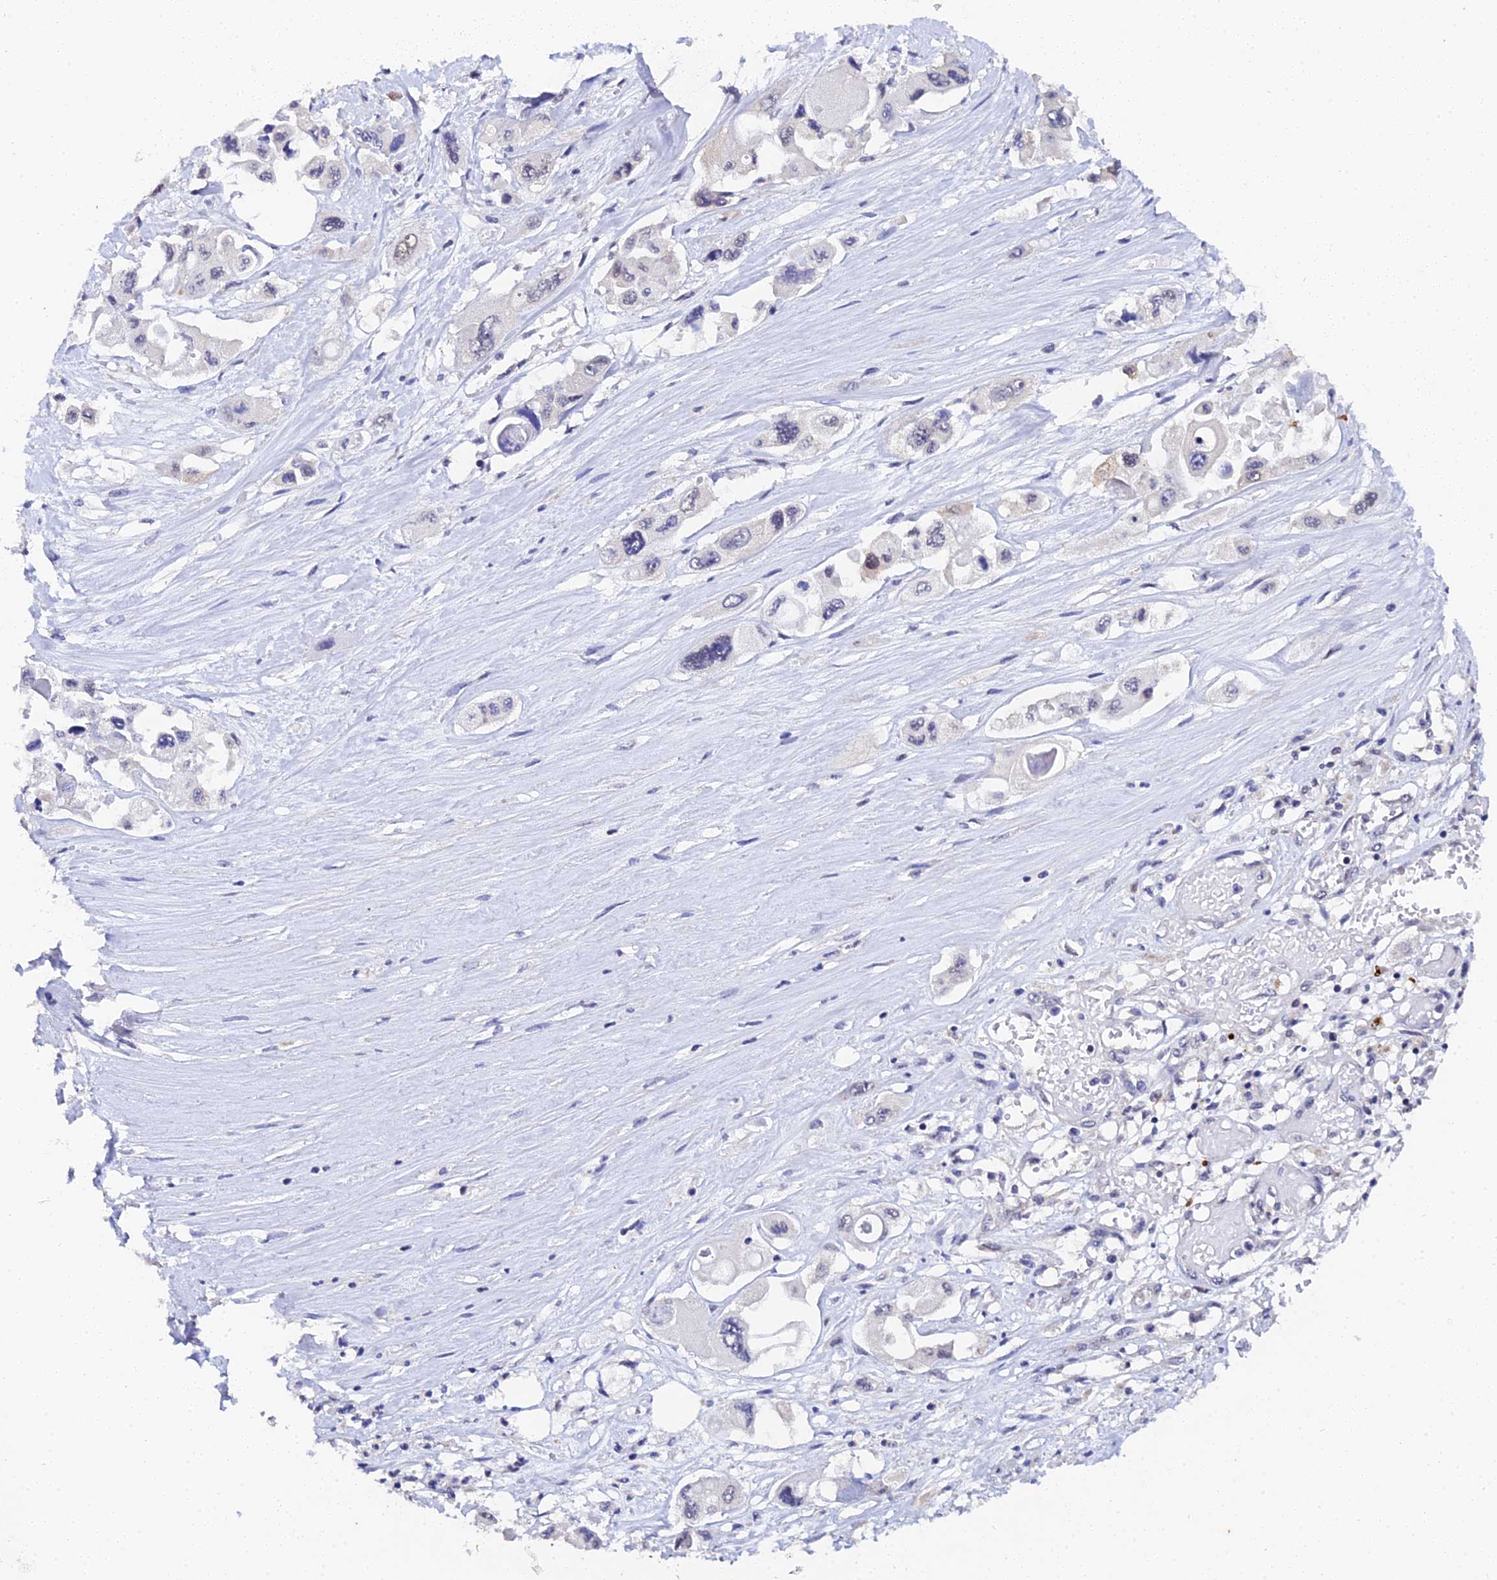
{"staining": {"intensity": "weak", "quantity": "<25%", "location": "nuclear"}, "tissue": "pancreatic cancer", "cell_type": "Tumor cells", "image_type": "cancer", "snomed": [{"axis": "morphology", "description": "Adenocarcinoma, NOS"}, {"axis": "topography", "description": "Pancreas"}], "caption": "The histopathology image exhibits no significant positivity in tumor cells of pancreatic adenocarcinoma.", "gene": "MAGOHB", "patient": {"sex": "male", "age": 92}}